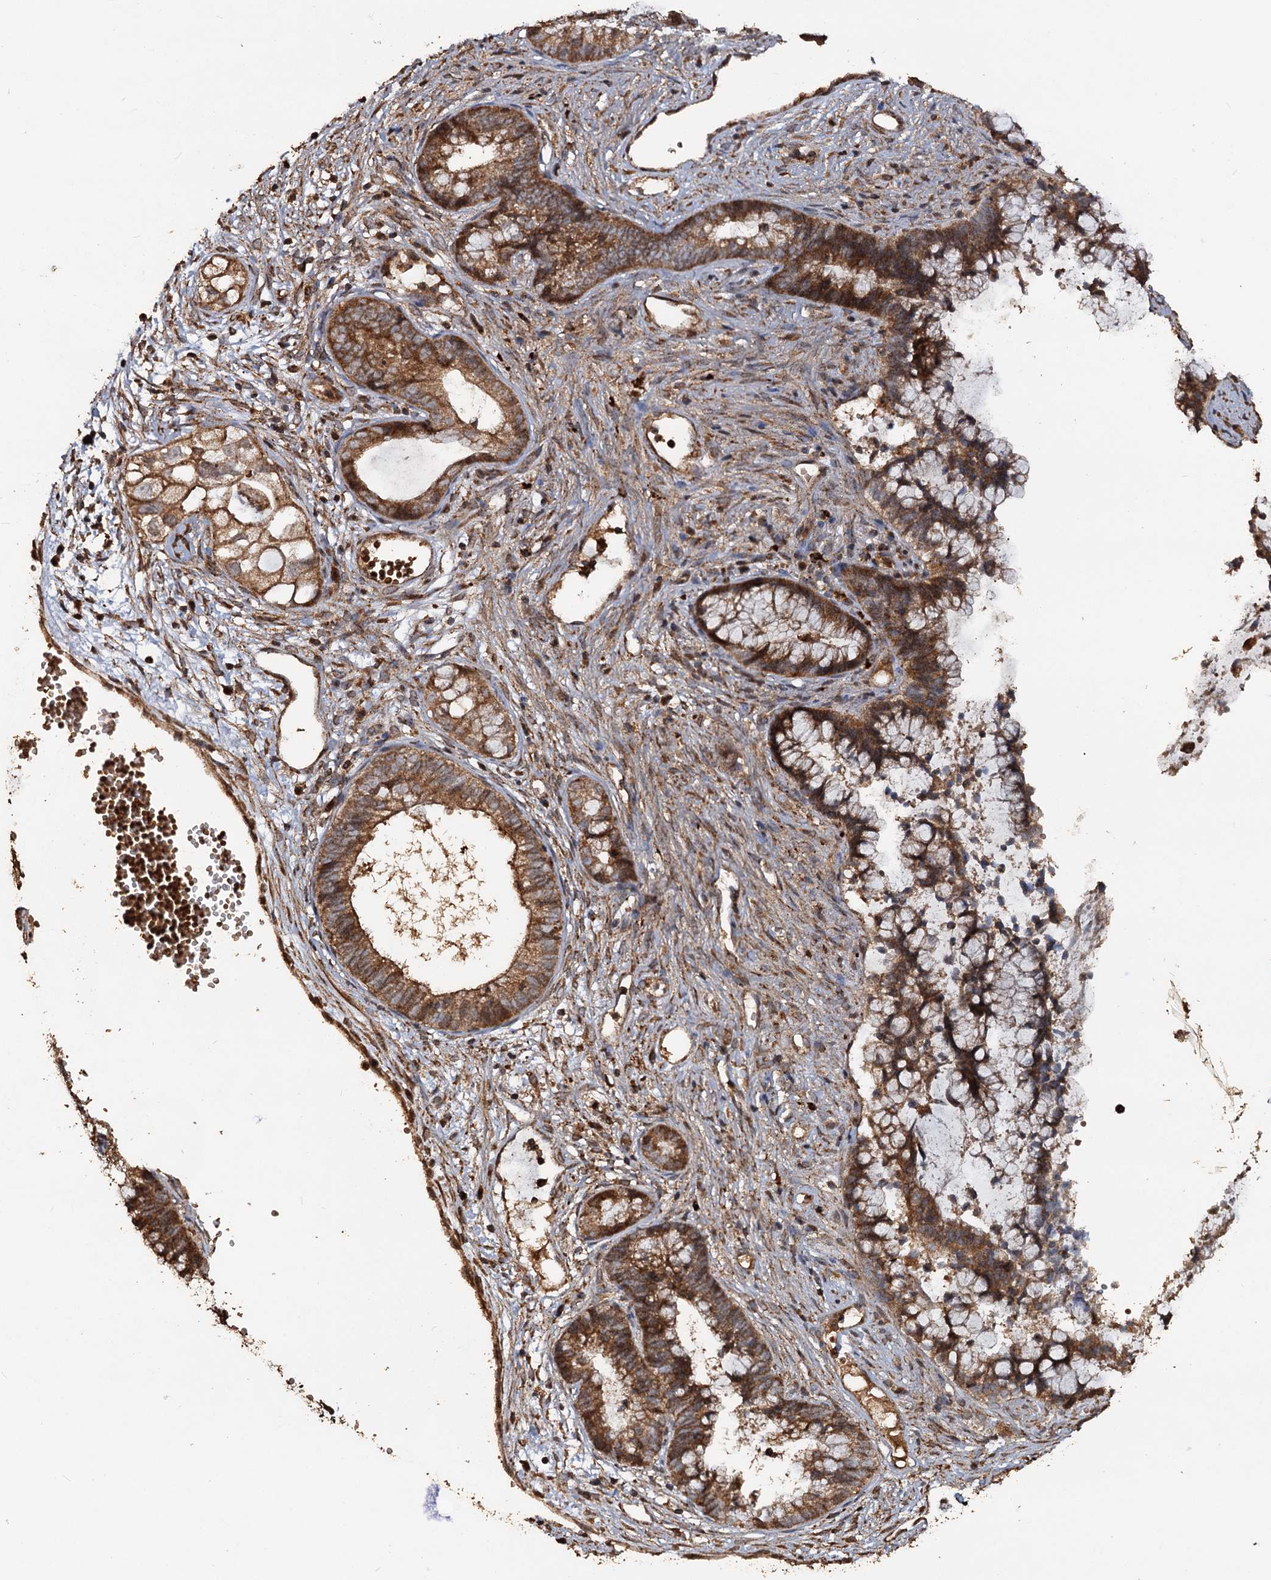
{"staining": {"intensity": "moderate", "quantity": ">75%", "location": "cytoplasmic/membranous"}, "tissue": "cervical cancer", "cell_type": "Tumor cells", "image_type": "cancer", "snomed": [{"axis": "morphology", "description": "Adenocarcinoma, NOS"}, {"axis": "topography", "description": "Cervix"}], "caption": "Tumor cells demonstrate moderate cytoplasmic/membranous positivity in about >75% of cells in cervical adenocarcinoma. The protein of interest is stained brown, and the nuclei are stained in blue (DAB (3,3'-diaminobenzidine) IHC with brightfield microscopy, high magnification).", "gene": "NOTCH2NLA", "patient": {"sex": "female", "age": 44}}